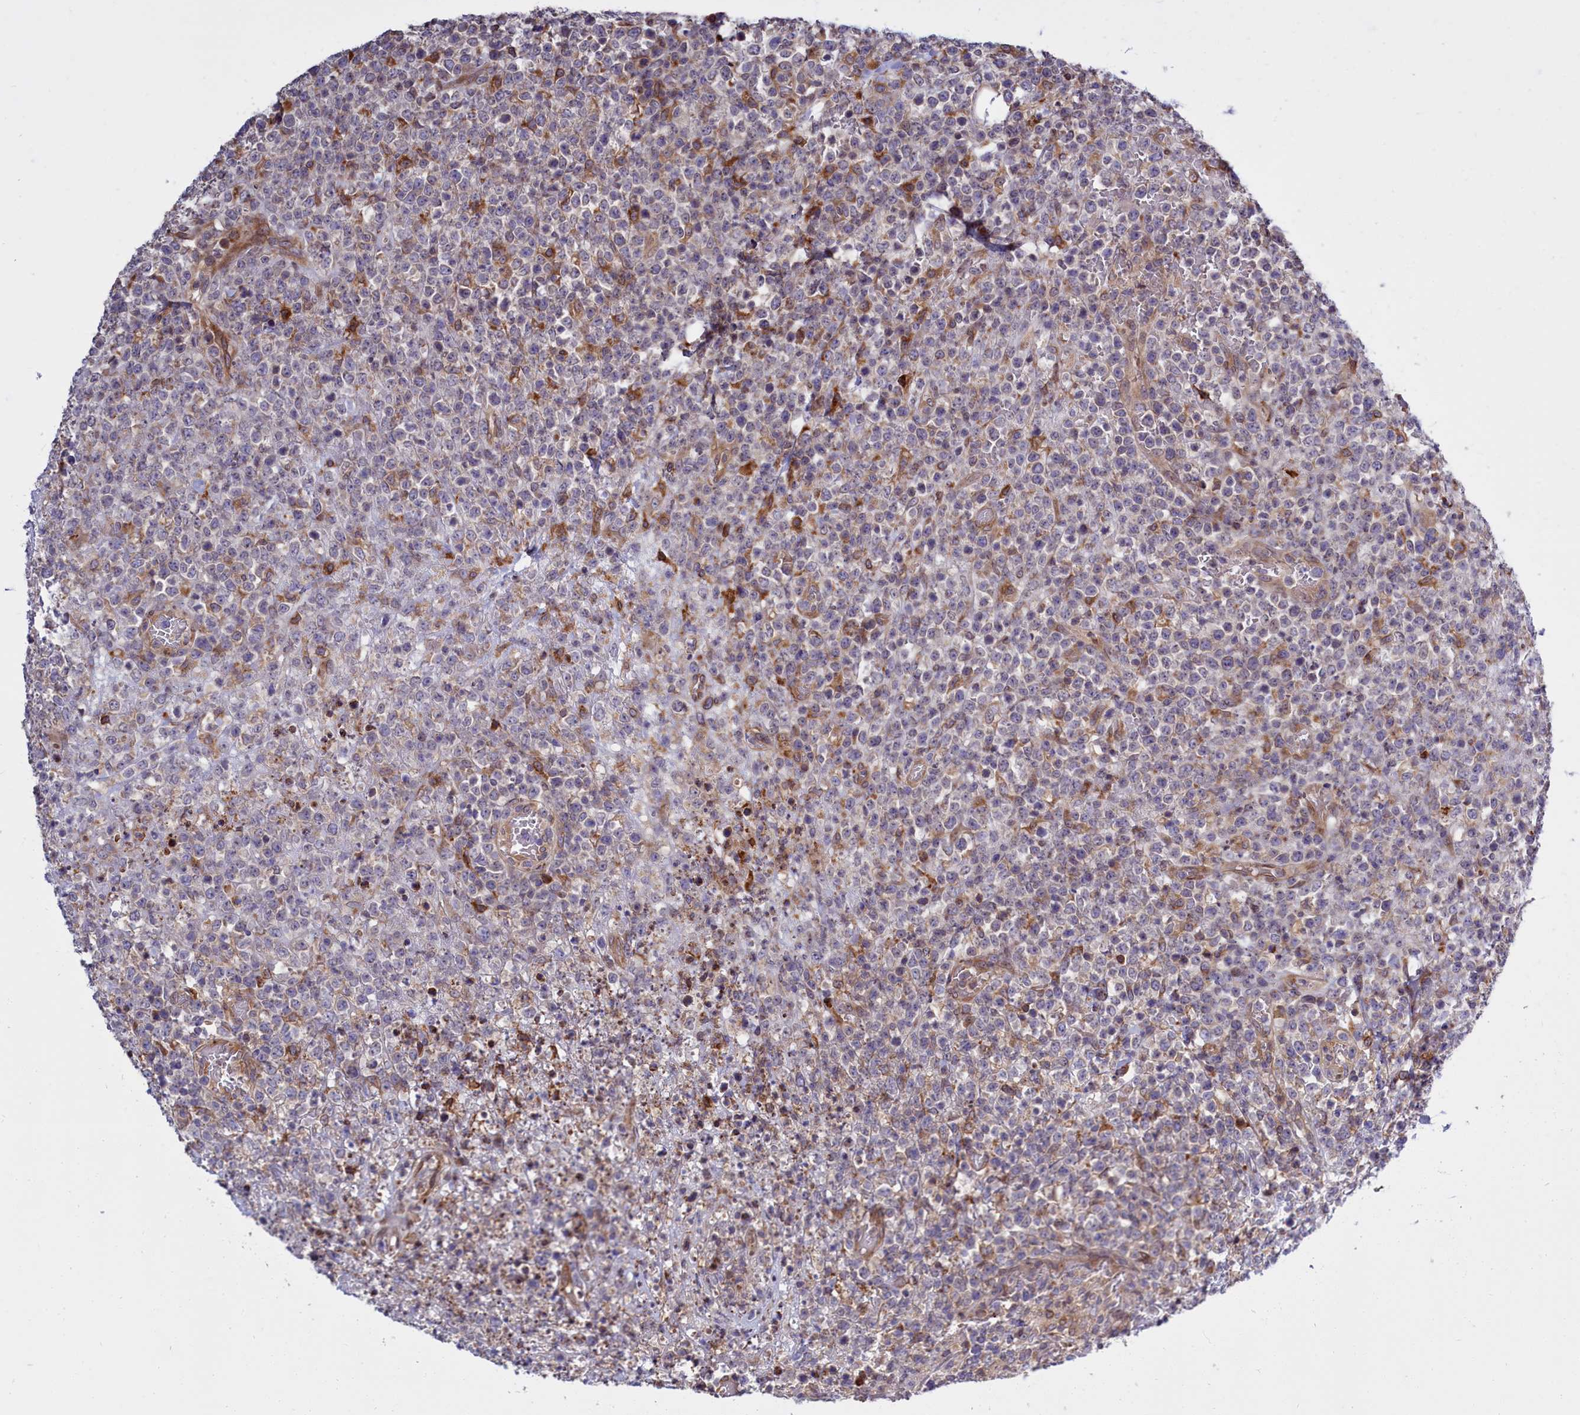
{"staining": {"intensity": "negative", "quantity": "none", "location": "none"}, "tissue": "lymphoma", "cell_type": "Tumor cells", "image_type": "cancer", "snomed": [{"axis": "morphology", "description": "Malignant lymphoma, non-Hodgkin's type, High grade"}, {"axis": "topography", "description": "Colon"}], "caption": "This is an immunohistochemistry histopathology image of high-grade malignant lymphoma, non-Hodgkin's type. There is no positivity in tumor cells.", "gene": "RAPGEF4", "patient": {"sex": "female", "age": 53}}